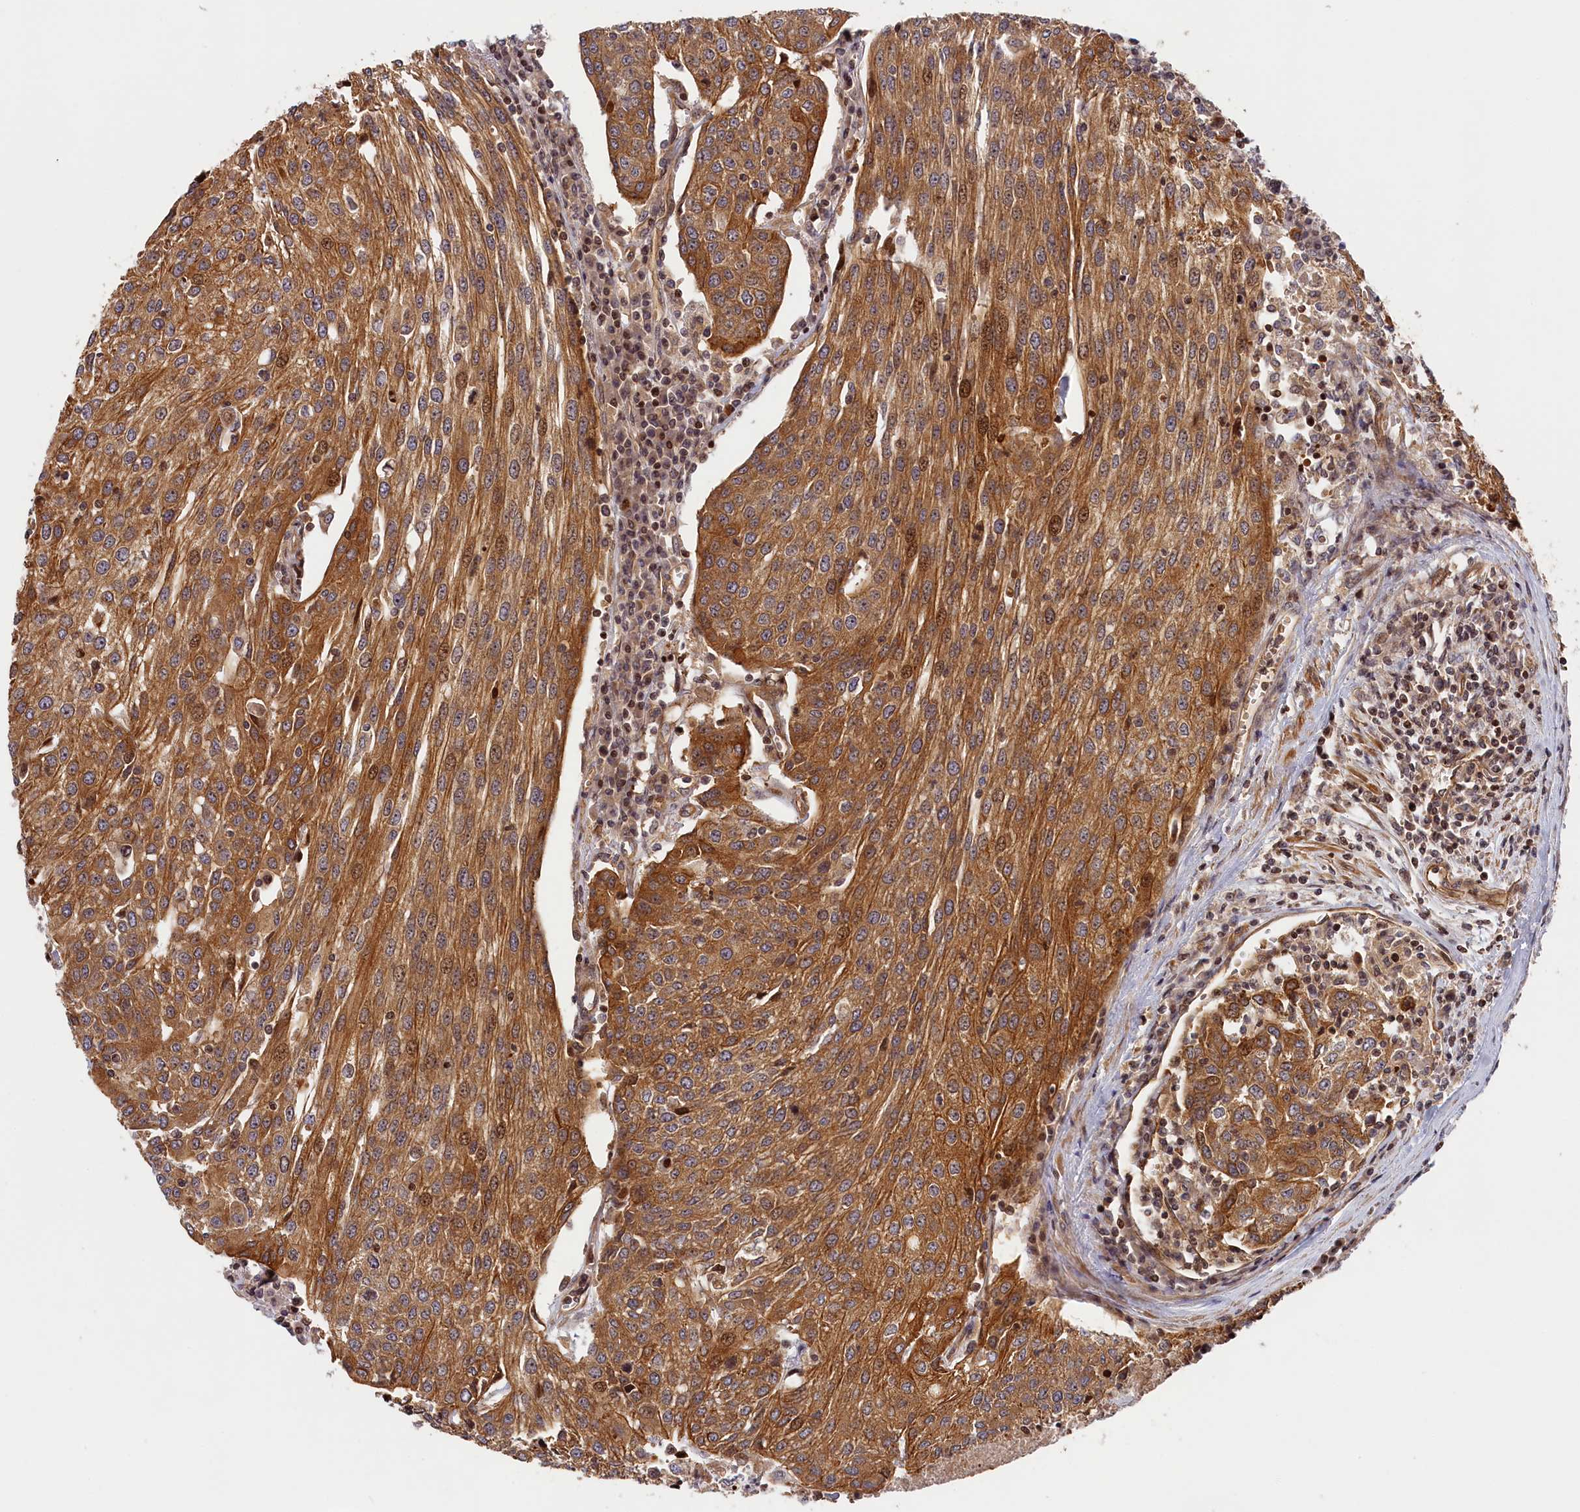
{"staining": {"intensity": "moderate", "quantity": ">75%", "location": "cytoplasmic/membranous"}, "tissue": "urothelial cancer", "cell_type": "Tumor cells", "image_type": "cancer", "snomed": [{"axis": "morphology", "description": "Urothelial carcinoma, High grade"}, {"axis": "topography", "description": "Urinary bladder"}], "caption": "Immunohistochemistry staining of urothelial cancer, which exhibits medium levels of moderate cytoplasmic/membranous staining in approximately >75% of tumor cells indicating moderate cytoplasmic/membranous protein staining. The staining was performed using DAB (brown) for protein detection and nuclei were counterstained in hematoxylin (blue).", "gene": "CEP44", "patient": {"sex": "female", "age": 85}}